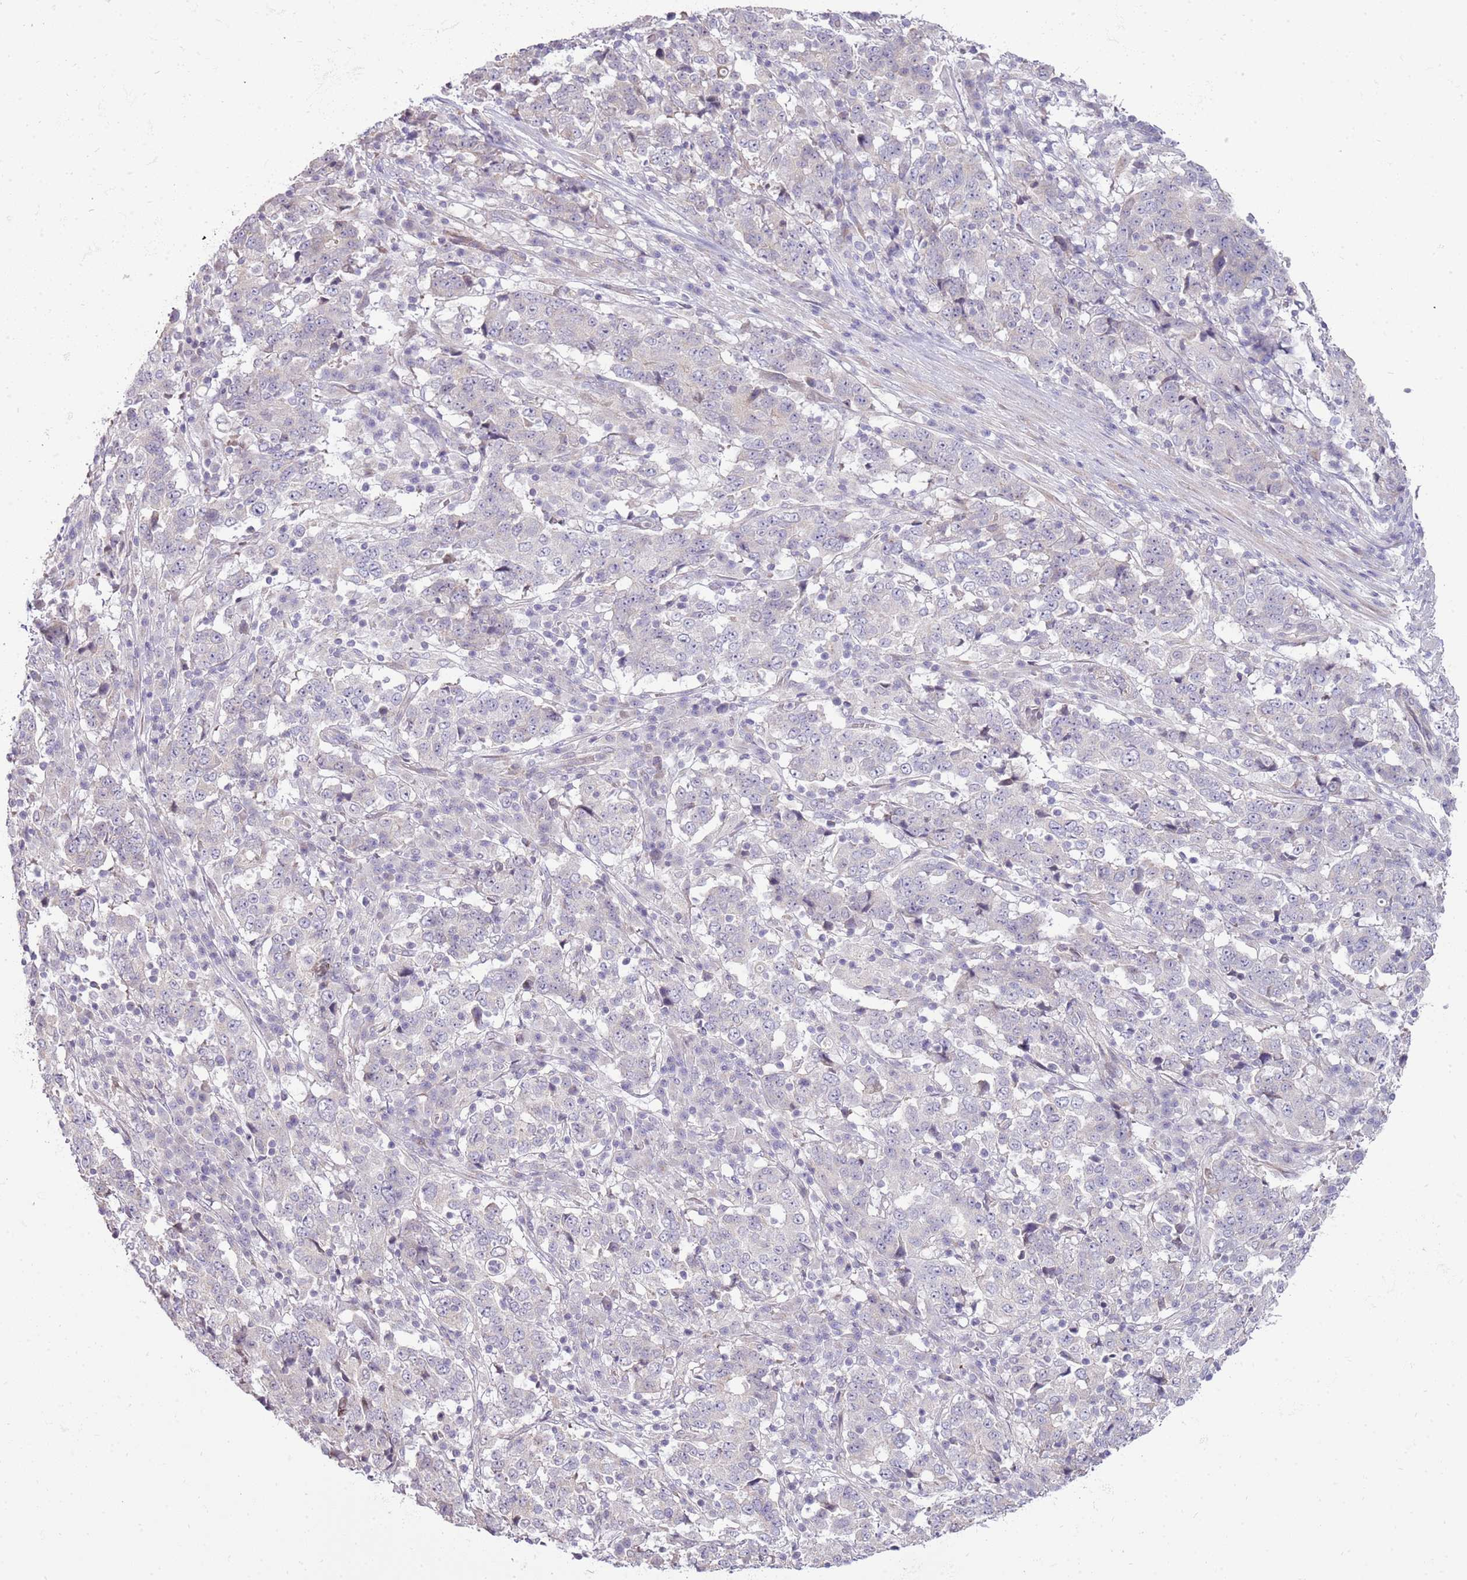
{"staining": {"intensity": "negative", "quantity": "none", "location": "none"}, "tissue": "stomach cancer", "cell_type": "Tumor cells", "image_type": "cancer", "snomed": [{"axis": "morphology", "description": "Adenocarcinoma, NOS"}, {"axis": "topography", "description": "Stomach"}], "caption": "An IHC photomicrograph of adenocarcinoma (stomach) is shown. There is no staining in tumor cells of adenocarcinoma (stomach). (Brightfield microscopy of DAB (3,3'-diaminobenzidine) IHC at high magnification).", "gene": "UGGT2", "patient": {"sex": "male", "age": 59}}